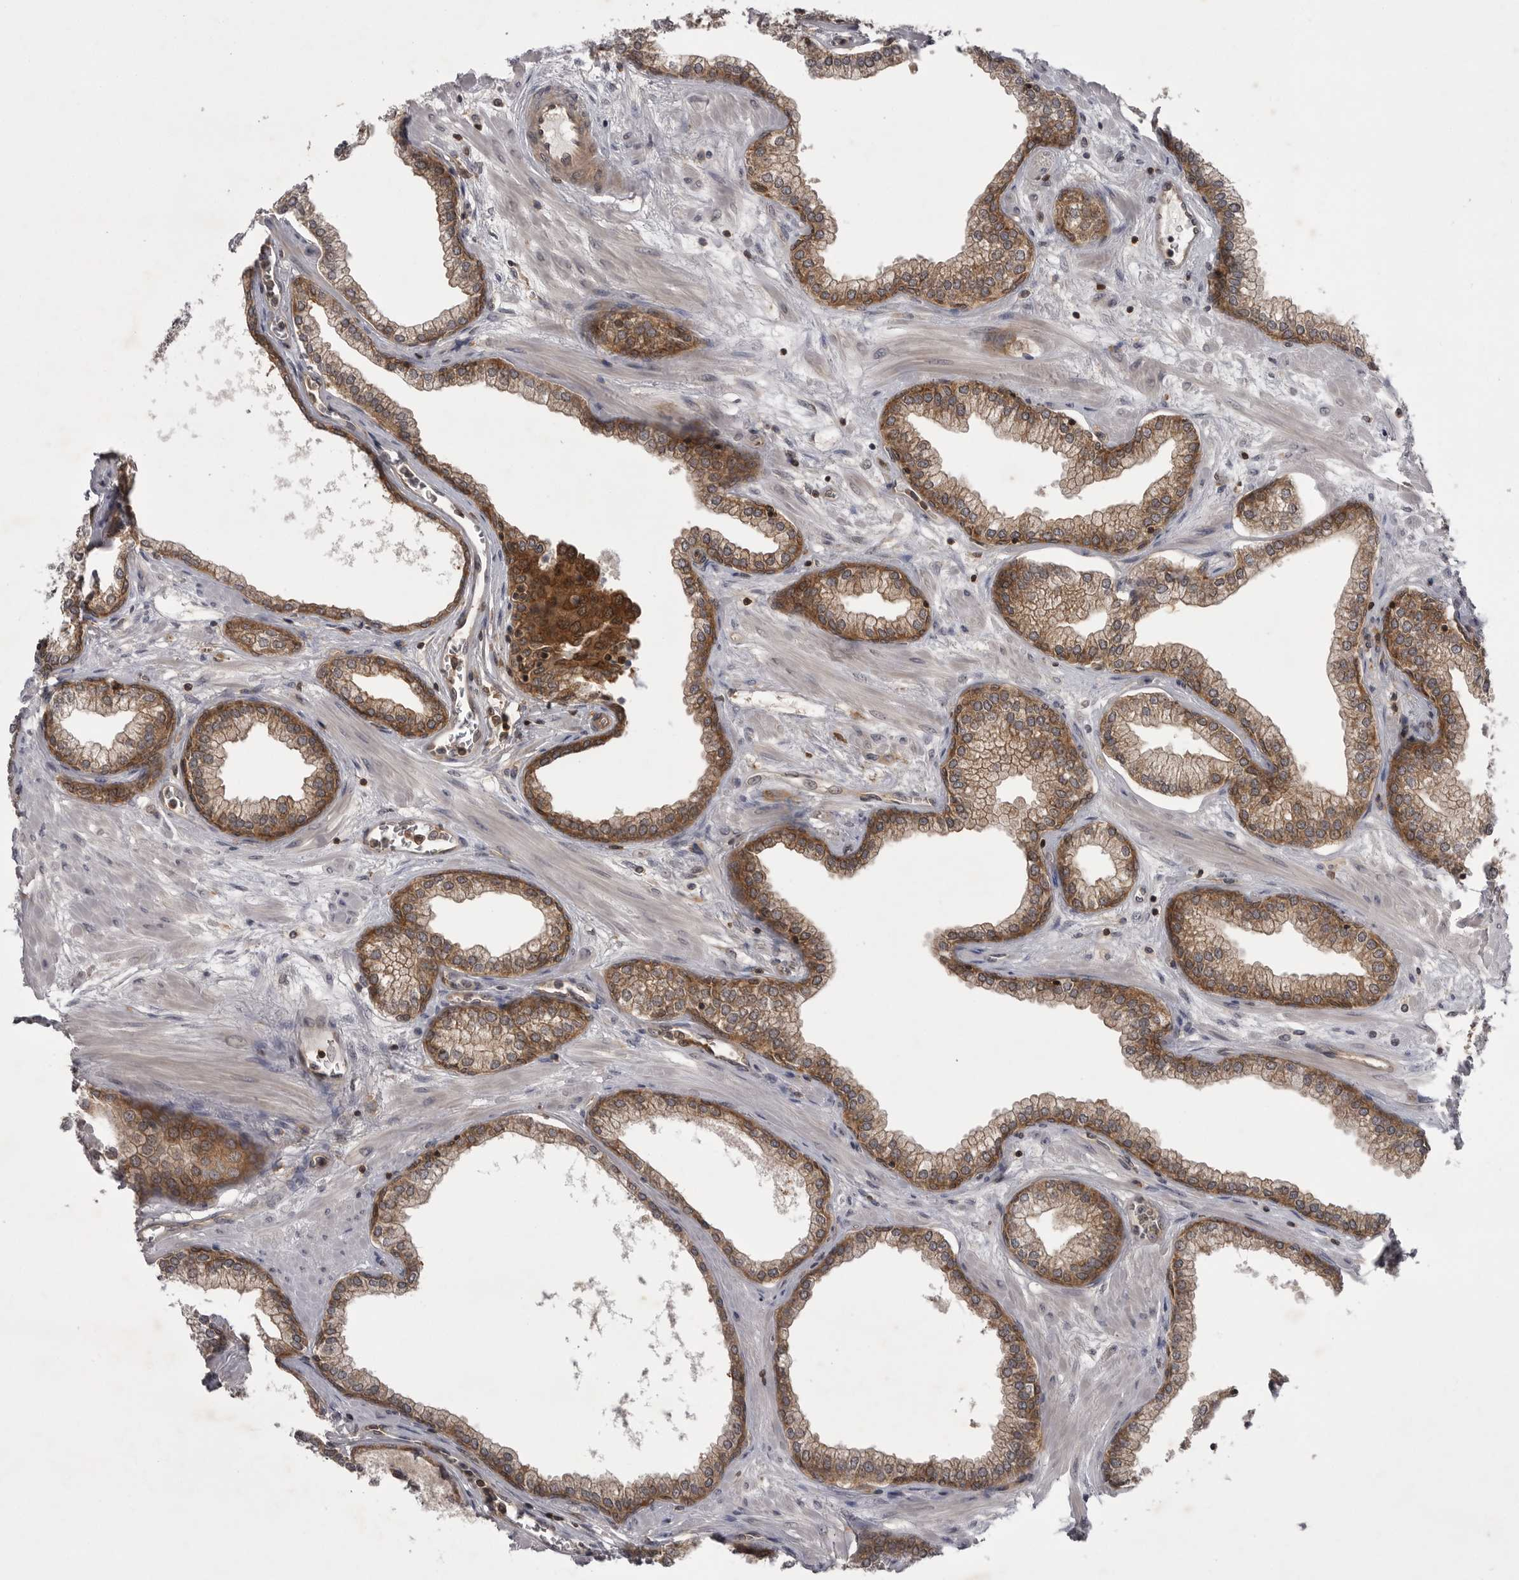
{"staining": {"intensity": "strong", "quantity": ">75%", "location": "cytoplasmic/membranous"}, "tissue": "prostate", "cell_type": "Glandular cells", "image_type": "normal", "snomed": [{"axis": "morphology", "description": "Normal tissue, NOS"}, {"axis": "morphology", "description": "Urothelial carcinoma, Low grade"}, {"axis": "topography", "description": "Urinary bladder"}, {"axis": "topography", "description": "Prostate"}], "caption": "High-magnification brightfield microscopy of benign prostate stained with DAB (3,3'-diaminobenzidine) (brown) and counterstained with hematoxylin (blue). glandular cells exhibit strong cytoplasmic/membranous positivity is seen in about>75% of cells.", "gene": "STK24", "patient": {"sex": "male", "age": 60}}